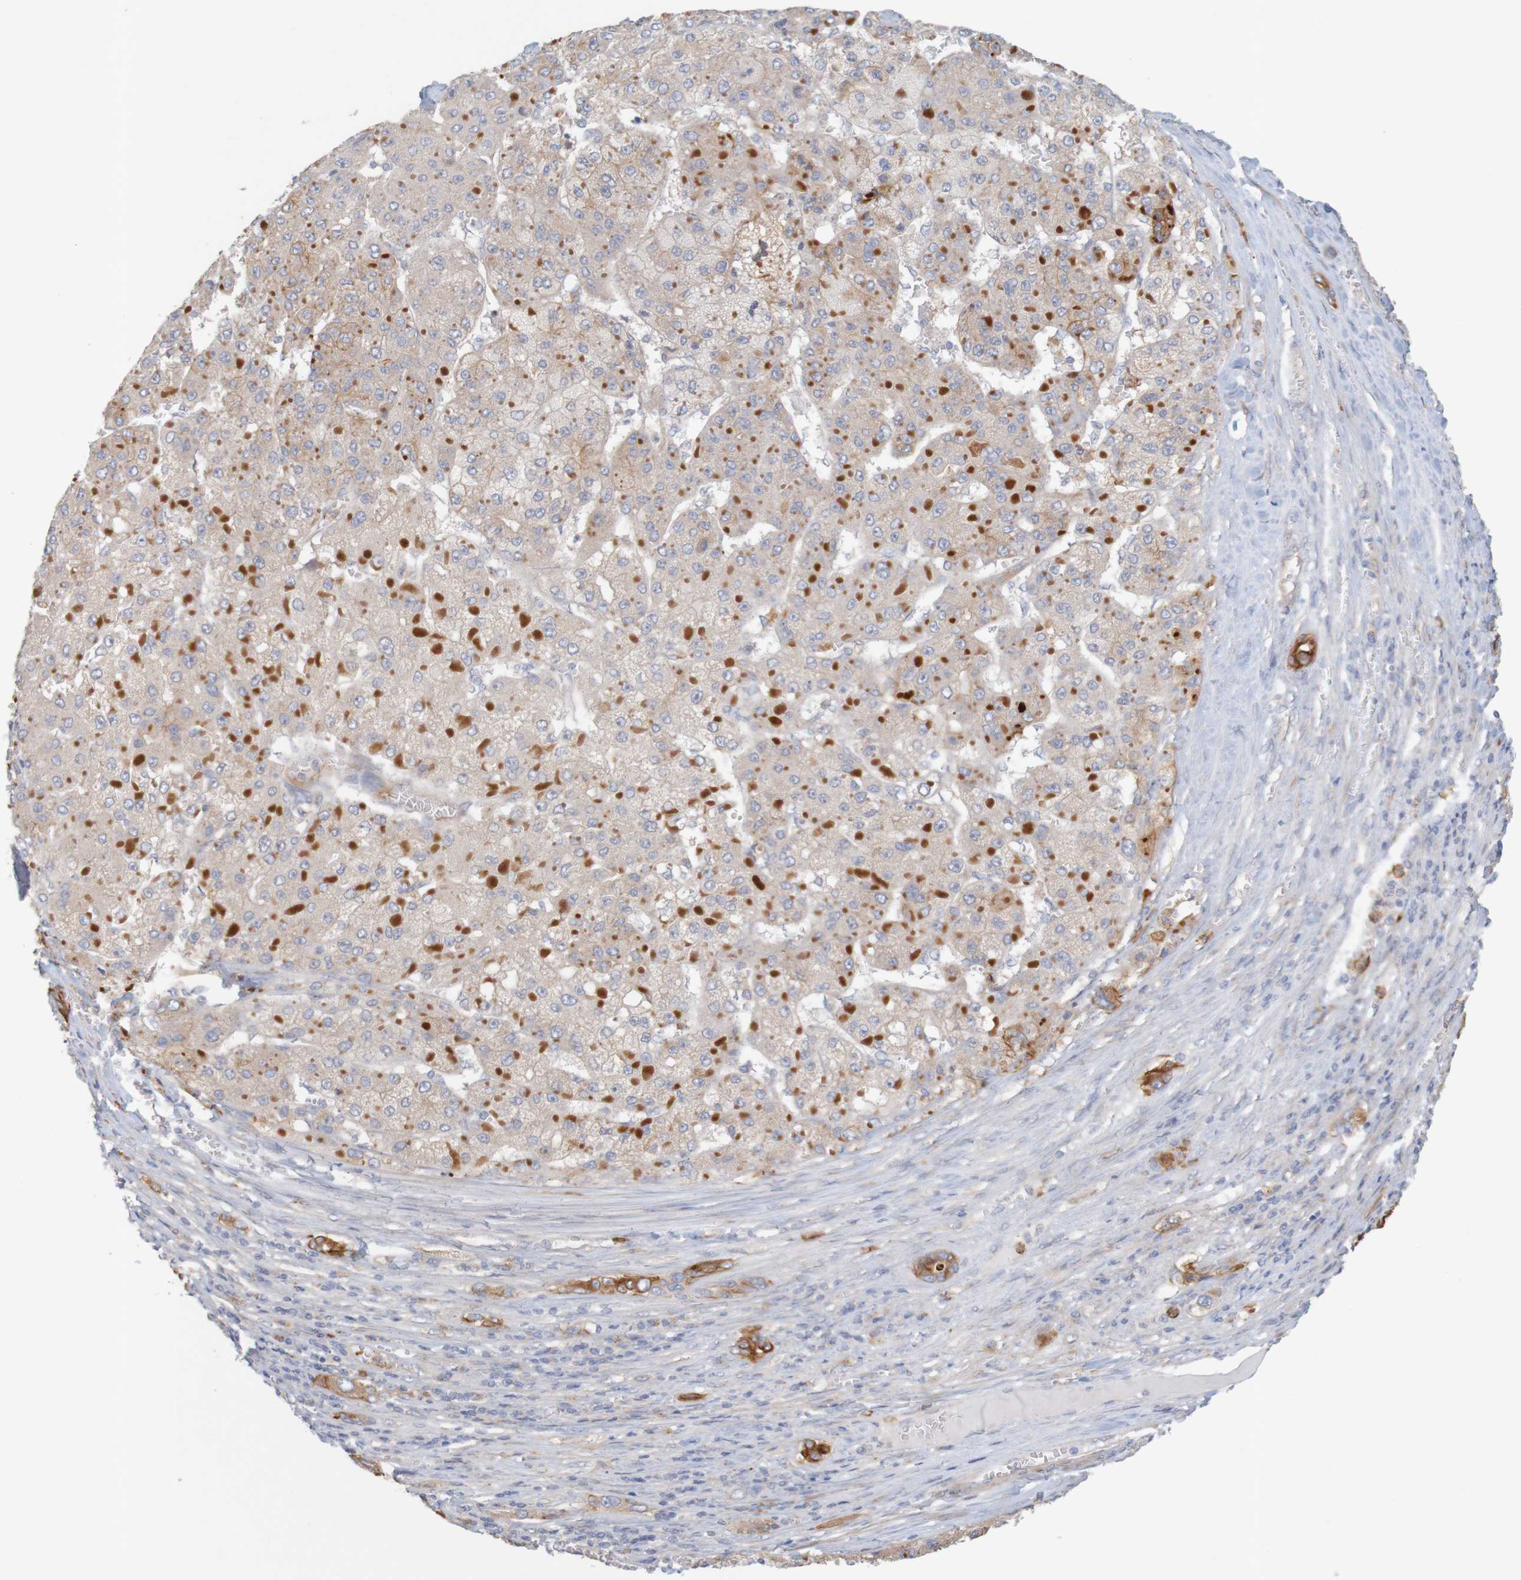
{"staining": {"intensity": "weak", "quantity": ">75%", "location": "cytoplasmic/membranous"}, "tissue": "liver cancer", "cell_type": "Tumor cells", "image_type": "cancer", "snomed": [{"axis": "morphology", "description": "Carcinoma, Hepatocellular, NOS"}, {"axis": "topography", "description": "Liver"}], "caption": "Protein expression analysis of human hepatocellular carcinoma (liver) reveals weak cytoplasmic/membranous positivity in about >75% of tumor cells.", "gene": "KRT23", "patient": {"sex": "female", "age": 73}}